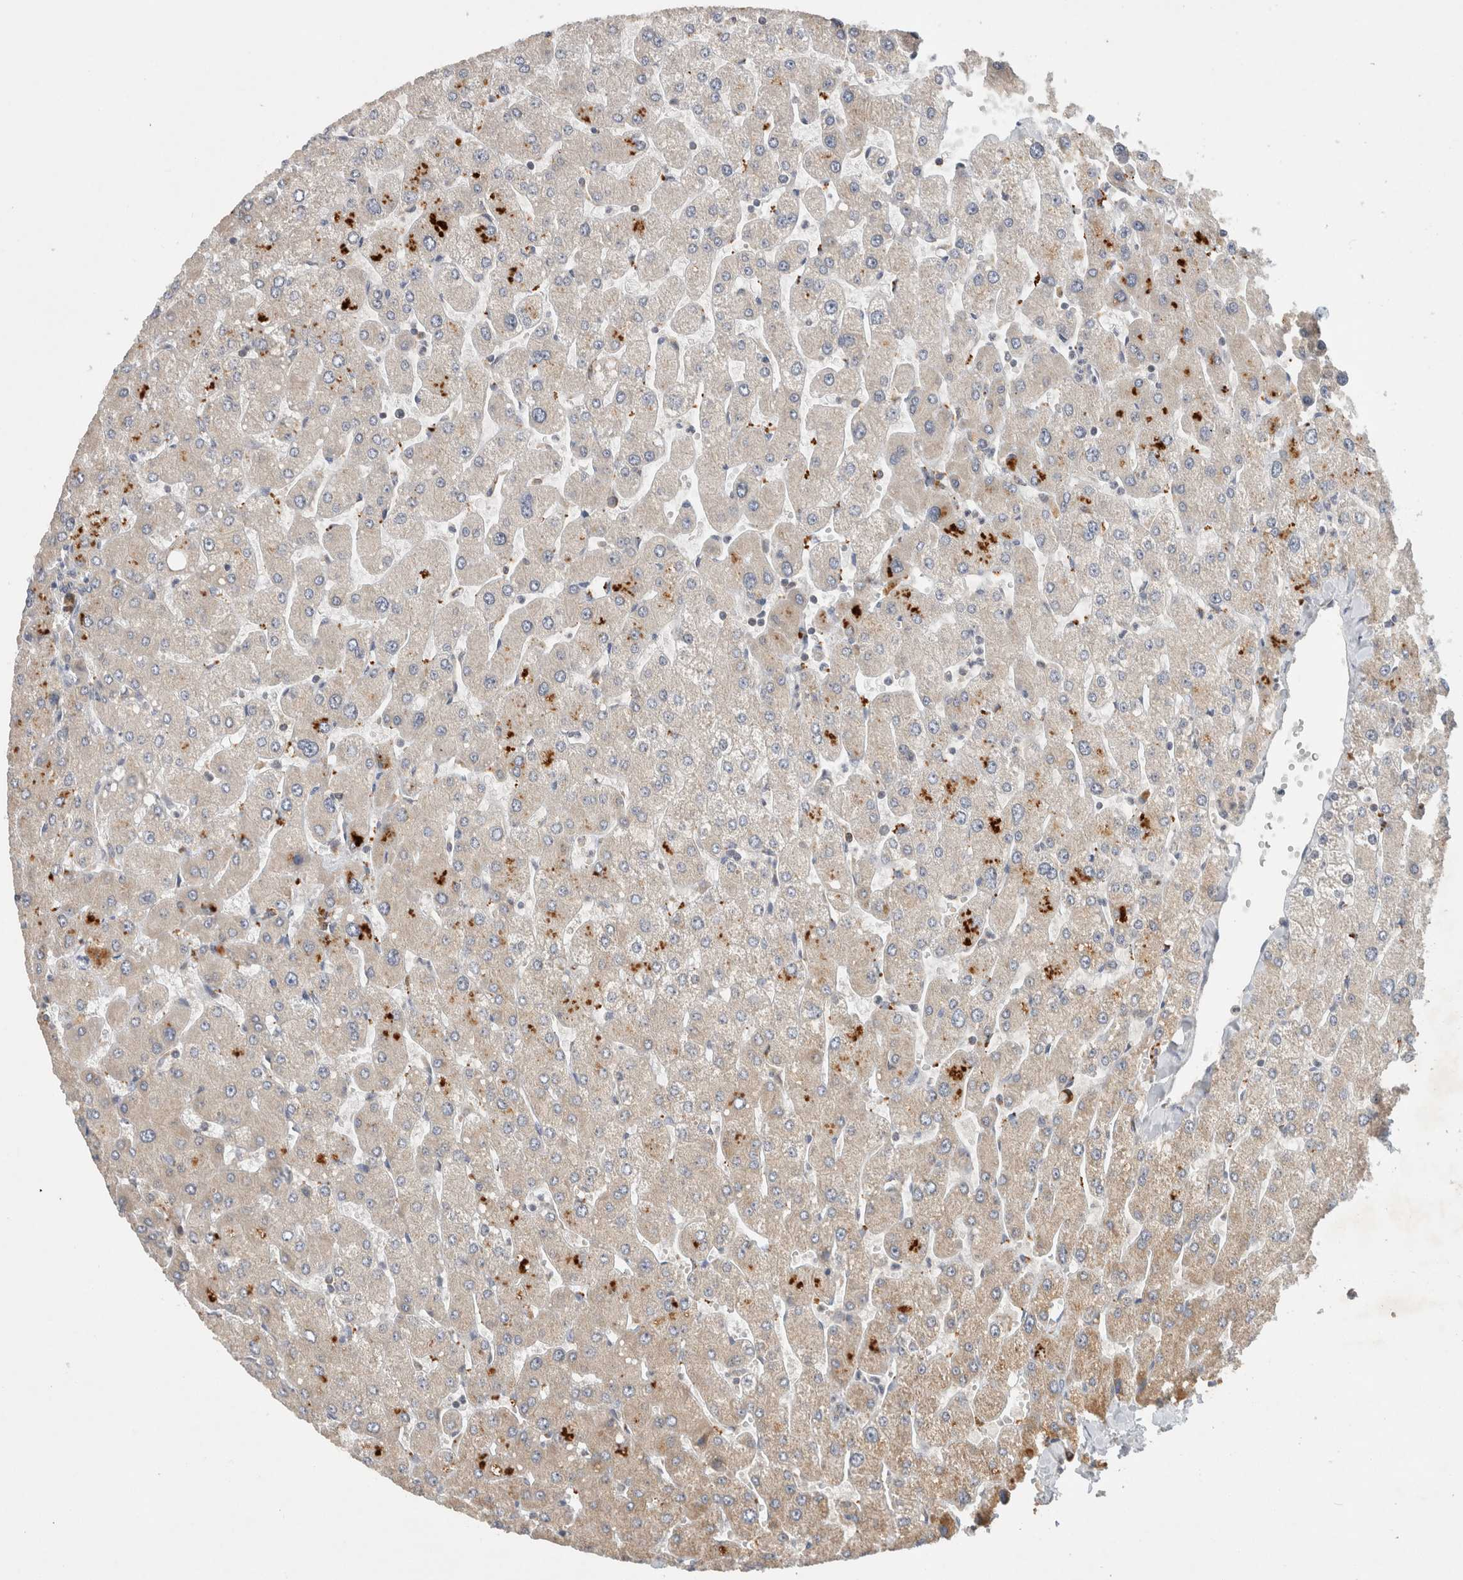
{"staining": {"intensity": "negative", "quantity": "none", "location": "none"}, "tissue": "liver", "cell_type": "Cholangiocytes", "image_type": "normal", "snomed": [{"axis": "morphology", "description": "Normal tissue, NOS"}, {"axis": "topography", "description": "Liver"}], "caption": "This is an immunohistochemistry photomicrograph of normal human liver. There is no positivity in cholangiocytes.", "gene": "AMPD1", "patient": {"sex": "male", "age": 55}}